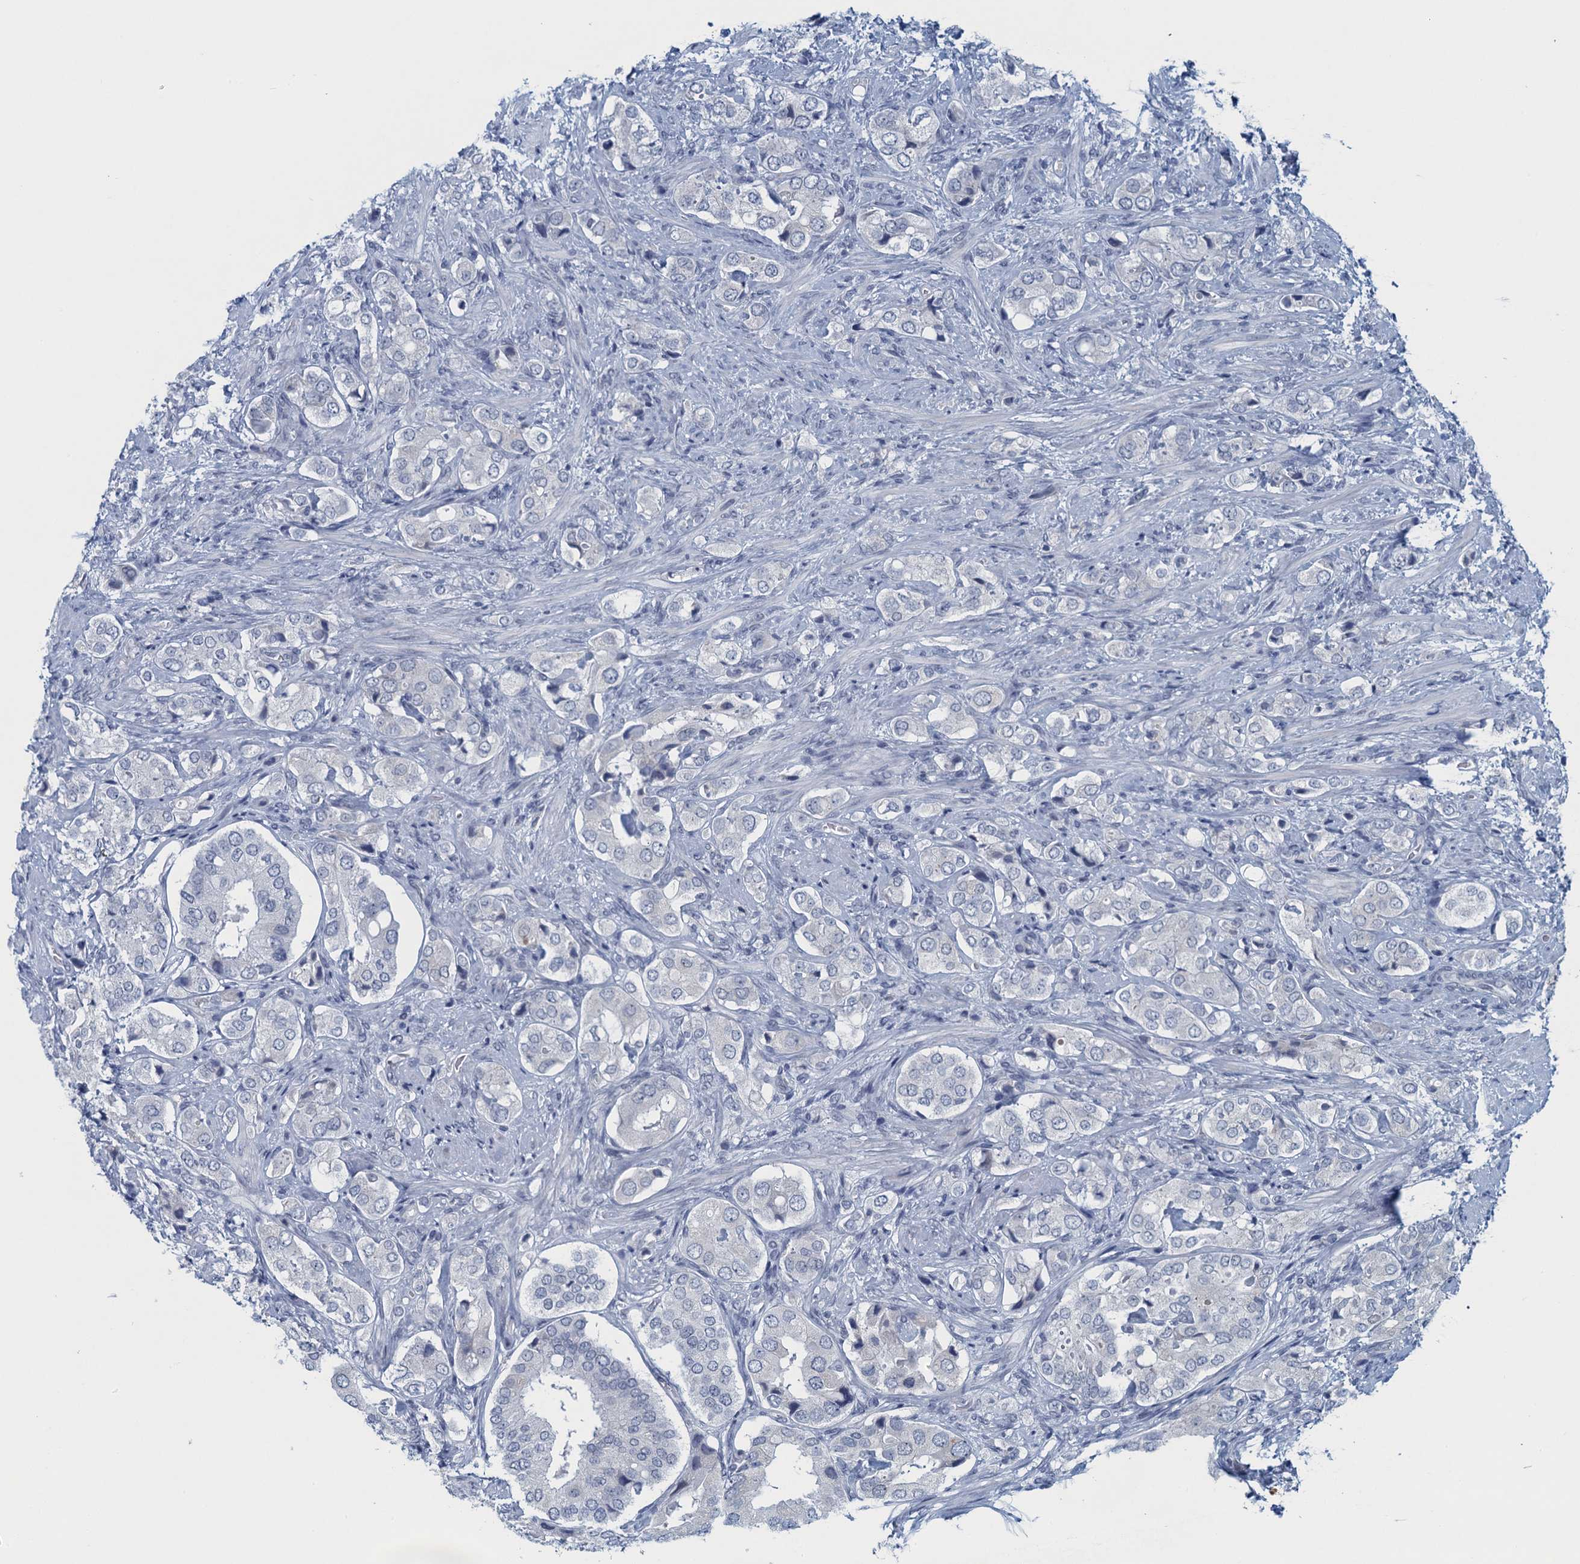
{"staining": {"intensity": "negative", "quantity": "none", "location": "none"}, "tissue": "prostate cancer", "cell_type": "Tumor cells", "image_type": "cancer", "snomed": [{"axis": "morphology", "description": "Adenocarcinoma, High grade"}, {"axis": "topography", "description": "Prostate"}], "caption": "Prostate cancer (adenocarcinoma (high-grade)) was stained to show a protein in brown. There is no significant expression in tumor cells.", "gene": "ENSG00000131152", "patient": {"sex": "male", "age": 65}}